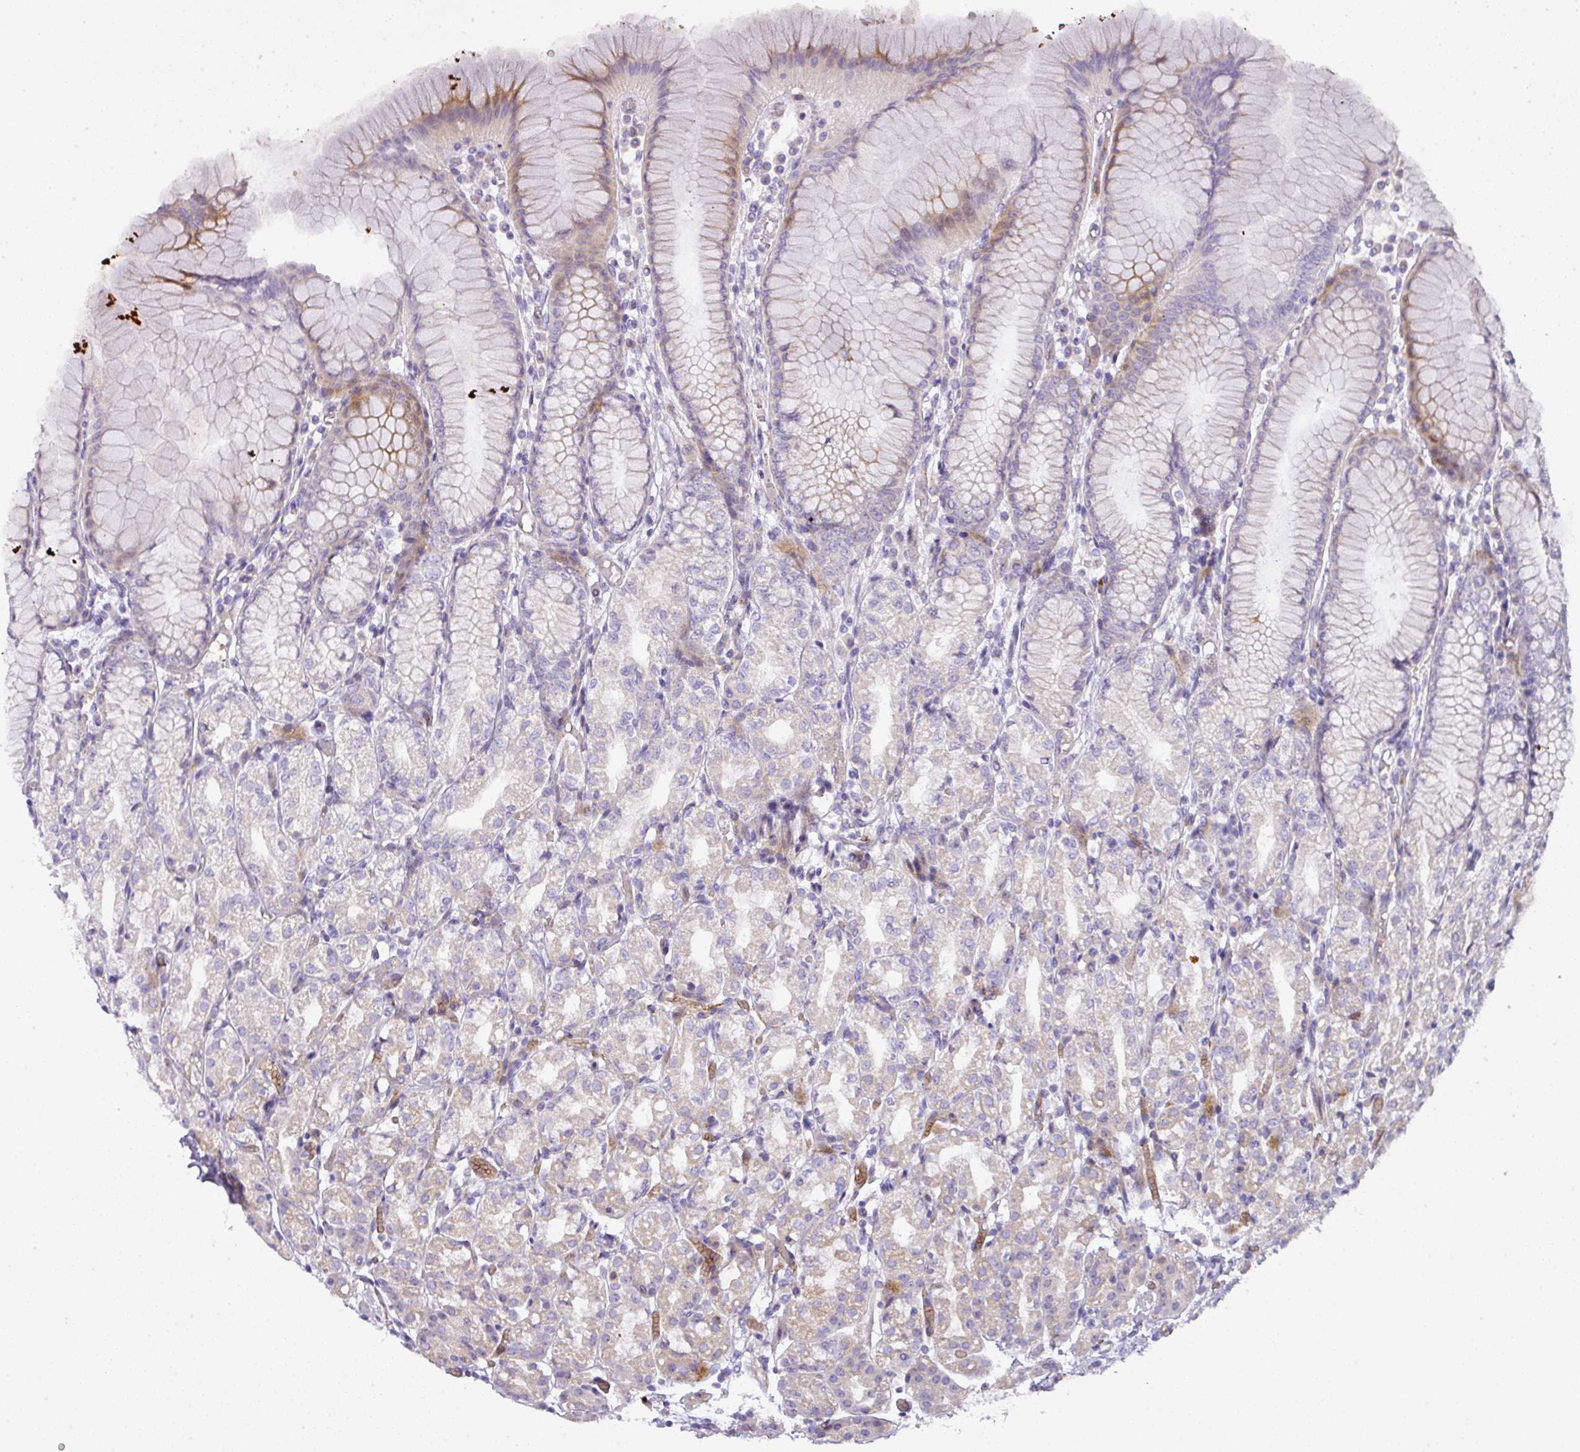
{"staining": {"intensity": "strong", "quantity": "25%-75%", "location": "cytoplasmic/membranous"}, "tissue": "stomach", "cell_type": "Glandular cells", "image_type": "normal", "snomed": [{"axis": "morphology", "description": "Normal tissue, NOS"}, {"axis": "topography", "description": "Stomach"}], "caption": "Immunohistochemical staining of benign human stomach demonstrates strong cytoplasmic/membranous protein positivity in approximately 25%-75% of glandular cells.", "gene": "ATP6V1F", "patient": {"sex": "female", "age": 57}}